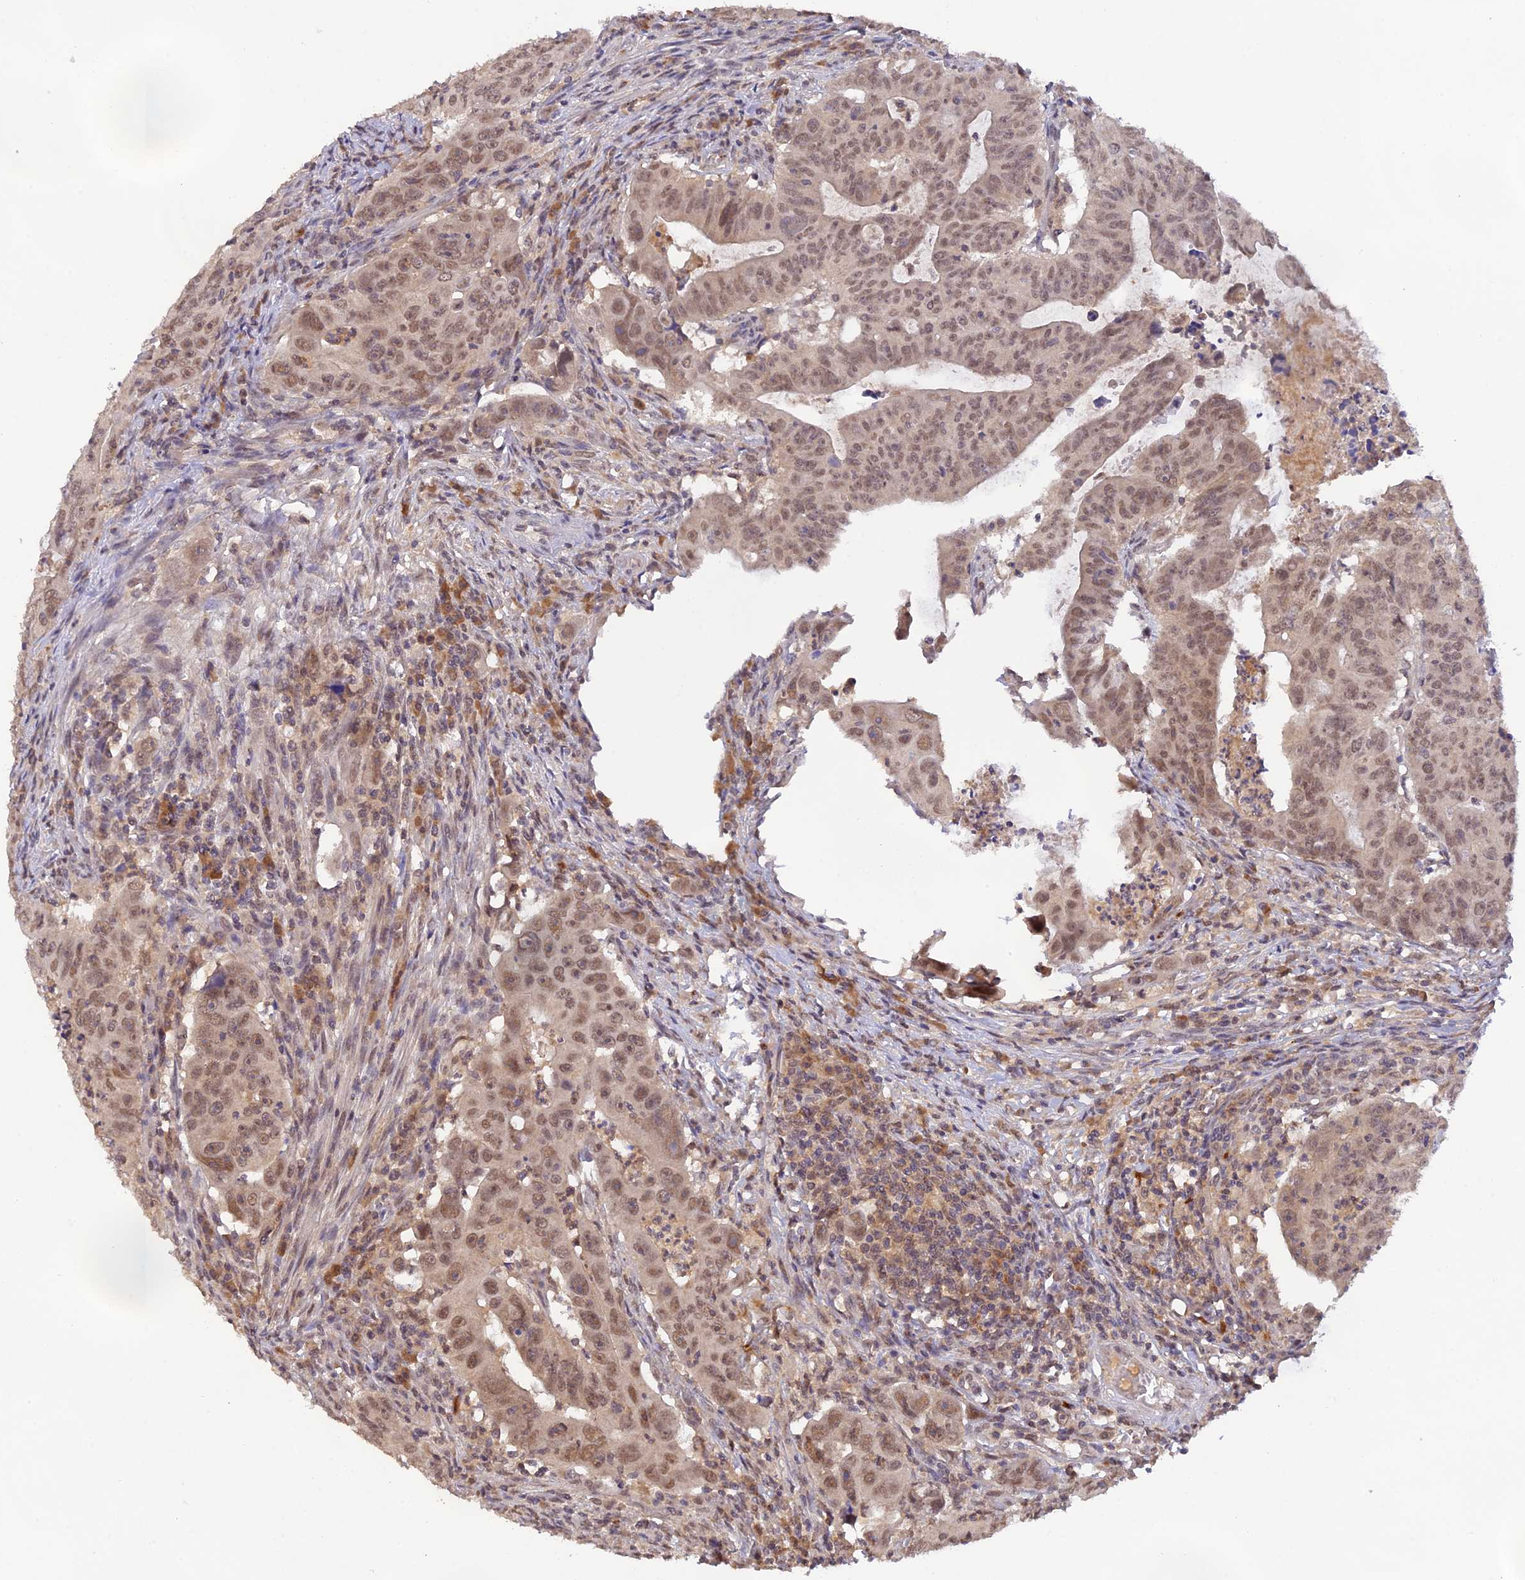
{"staining": {"intensity": "moderate", "quantity": ">75%", "location": "nuclear"}, "tissue": "colorectal cancer", "cell_type": "Tumor cells", "image_type": "cancer", "snomed": [{"axis": "morphology", "description": "Adenocarcinoma, NOS"}, {"axis": "topography", "description": "Rectum"}], "caption": "Immunohistochemistry (DAB (3,3'-diaminobenzidine)) staining of human colorectal cancer demonstrates moderate nuclear protein staining in about >75% of tumor cells.", "gene": "ZNF436", "patient": {"sex": "male", "age": 69}}